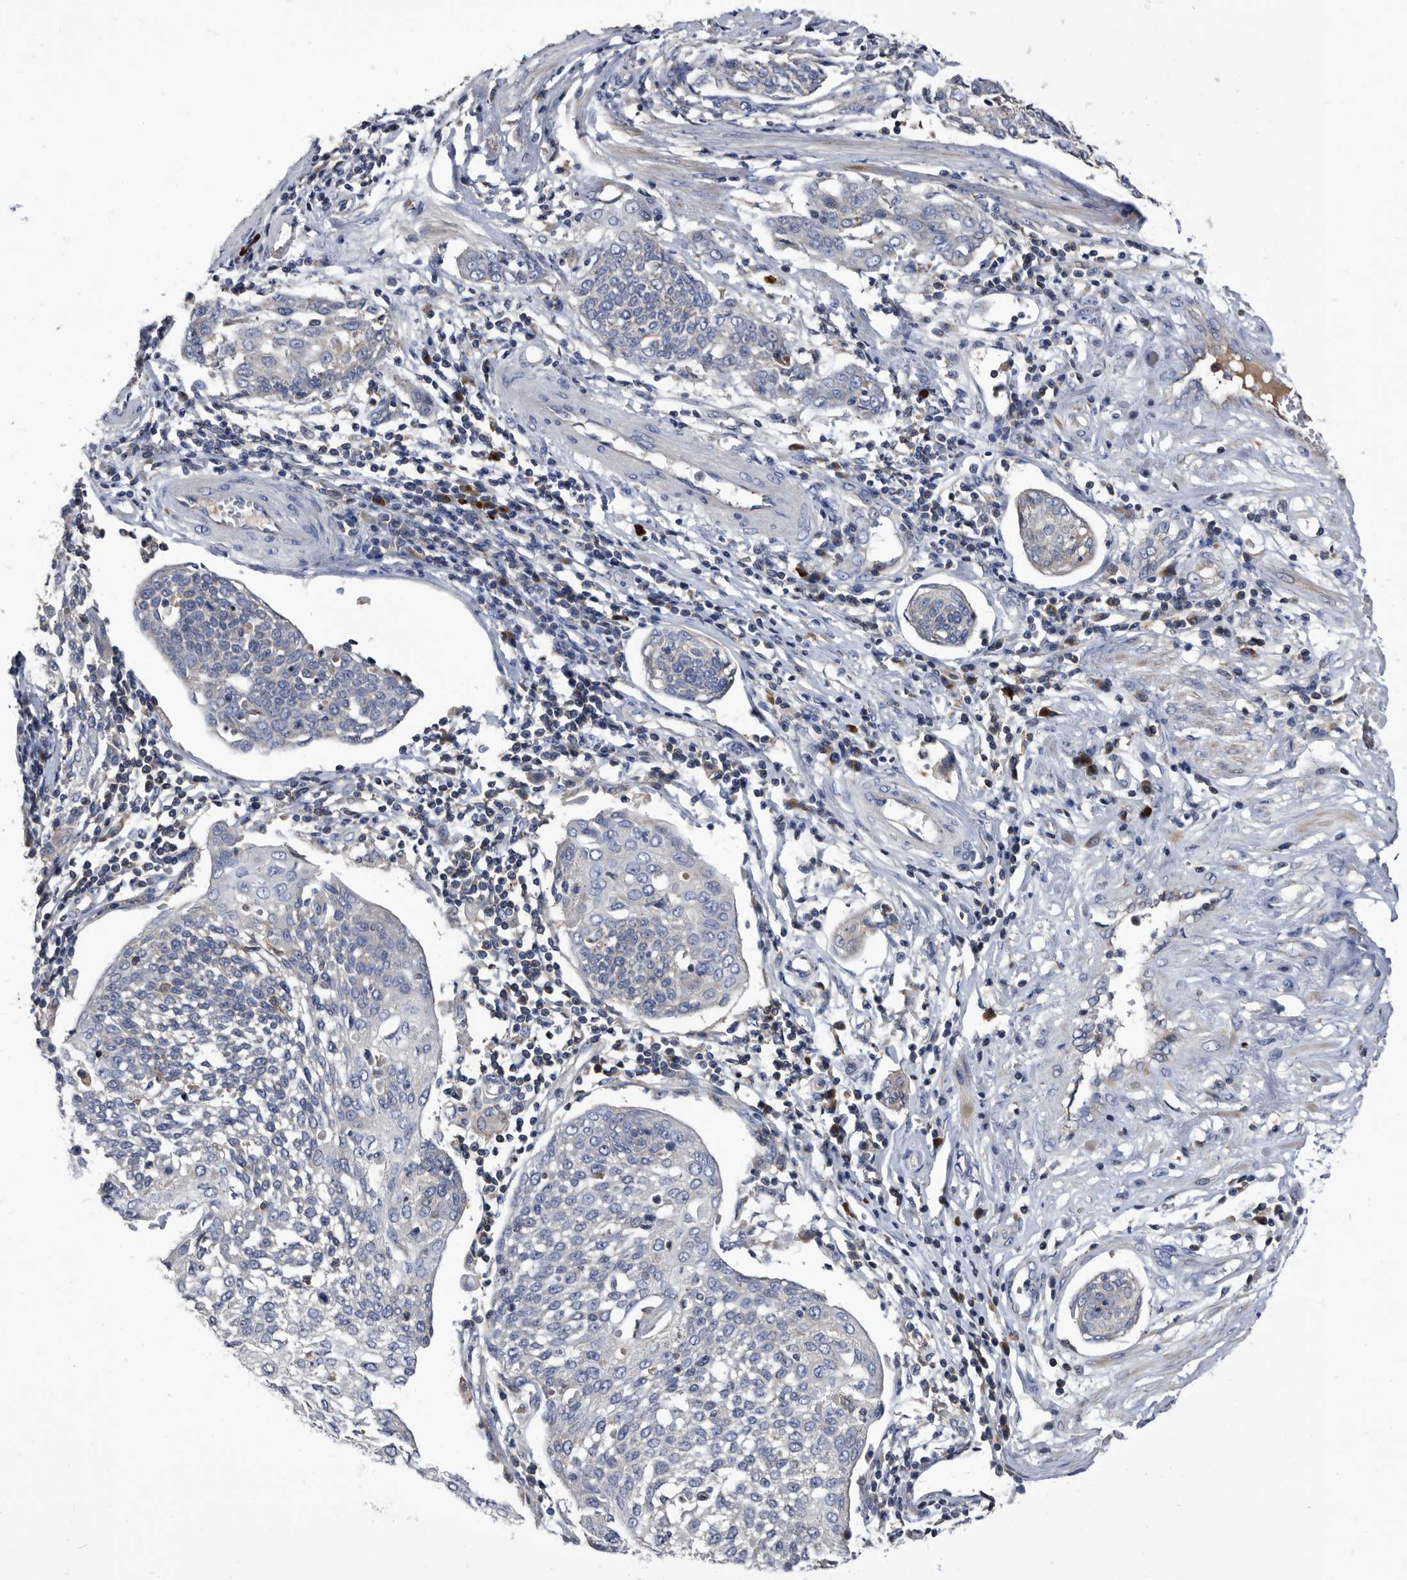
{"staining": {"intensity": "negative", "quantity": "none", "location": "none"}, "tissue": "cervical cancer", "cell_type": "Tumor cells", "image_type": "cancer", "snomed": [{"axis": "morphology", "description": "Squamous cell carcinoma, NOS"}, {"axis": "topography", "description": "Cervix"}], "caption": "The photomicrograph demonstrates no significant positivity in tumor cells of cervical cancer (squamous cell carcinoma).", "gene": "DTNBP1", "patient": {"sex": "female", "age": 34}}